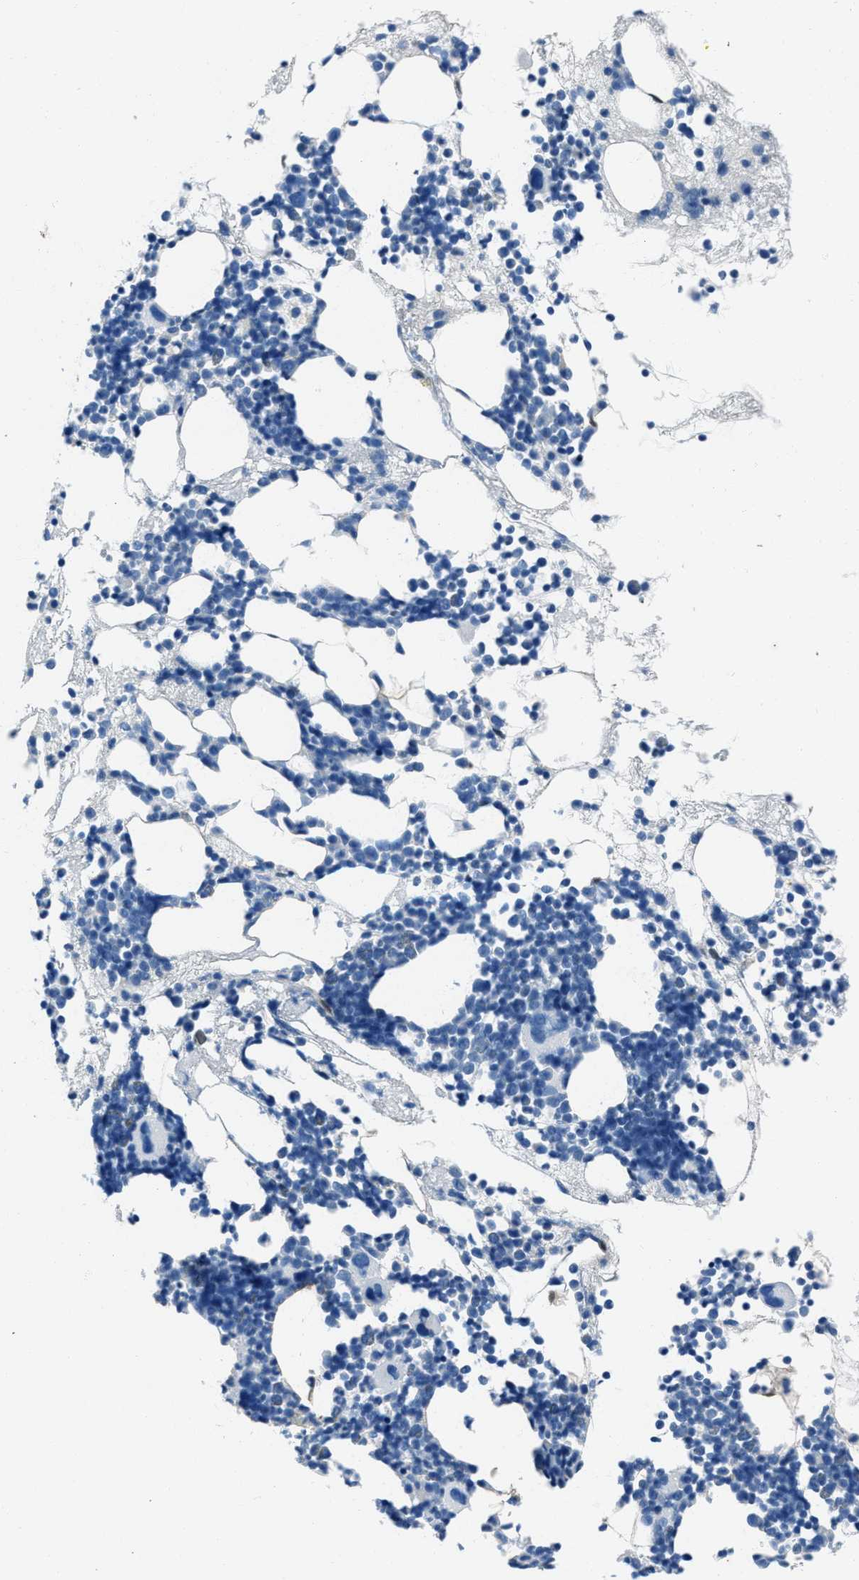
{"staining": {"intensity": "negative", "quantity": "none", "location": "none"}, "tissue": "bone marrow", "cell_type": "Hematopoietic cells", "image_type": "normal", "snomed": [{"axis": "morphology", "description": "Normal tissue, NOS"}, {"axis": "morphology", "description": "Inflammation, NOS"}, {"axis": "topography", "description": "Bone marrow"}], "caption": "This histopathology image is of unremarkable bone marrow stained with immunohistochemistry to label a protein in brown with the nuclei are counter-stained blue. There is no positivity in hematopoietic cells.", "gene": "AMACR", "patient": {"sex": "female", "age": 81}}